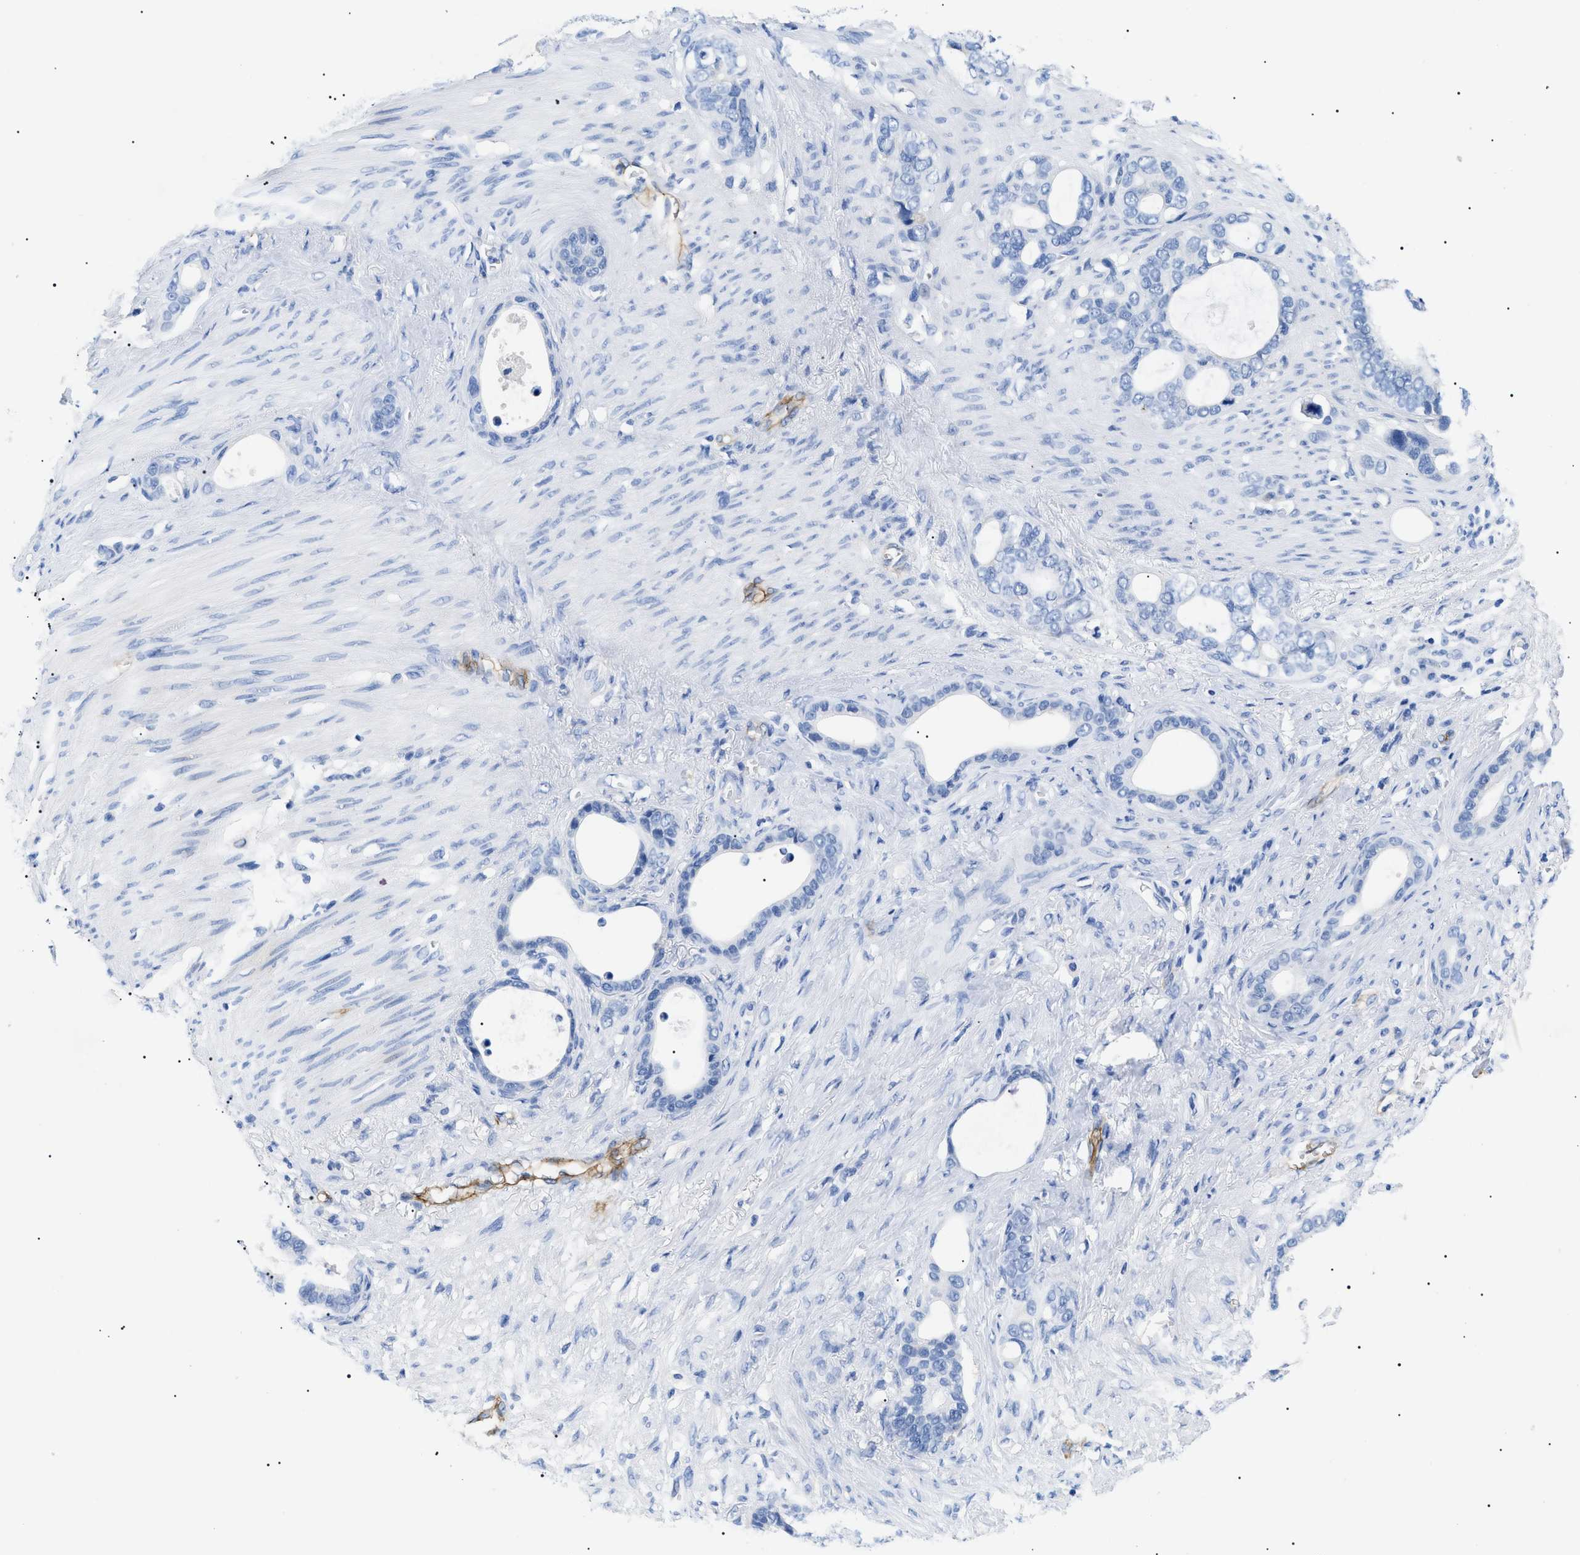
{"staining": {"intensity": "negative", "quantity": "none", "location": "none"}, "tissue": "stomach cancer", "cell_type": "Tumor cells", "image_type": "cancer", "snomed": [{"axis": "morphology", "description": "Adenocarcinoma, NOS"}, {"axis": "topography", "description": "Stomach"}], "caption": "High magnification brightfield microscopy of adenocarcinoma (stomach) stained with DAB (brown) and counterstained with hematoxylin (blue): tumor cells show no significant positivity.", "gene": "ACKR1", "patient": {"sex": "female", "age": 75}}